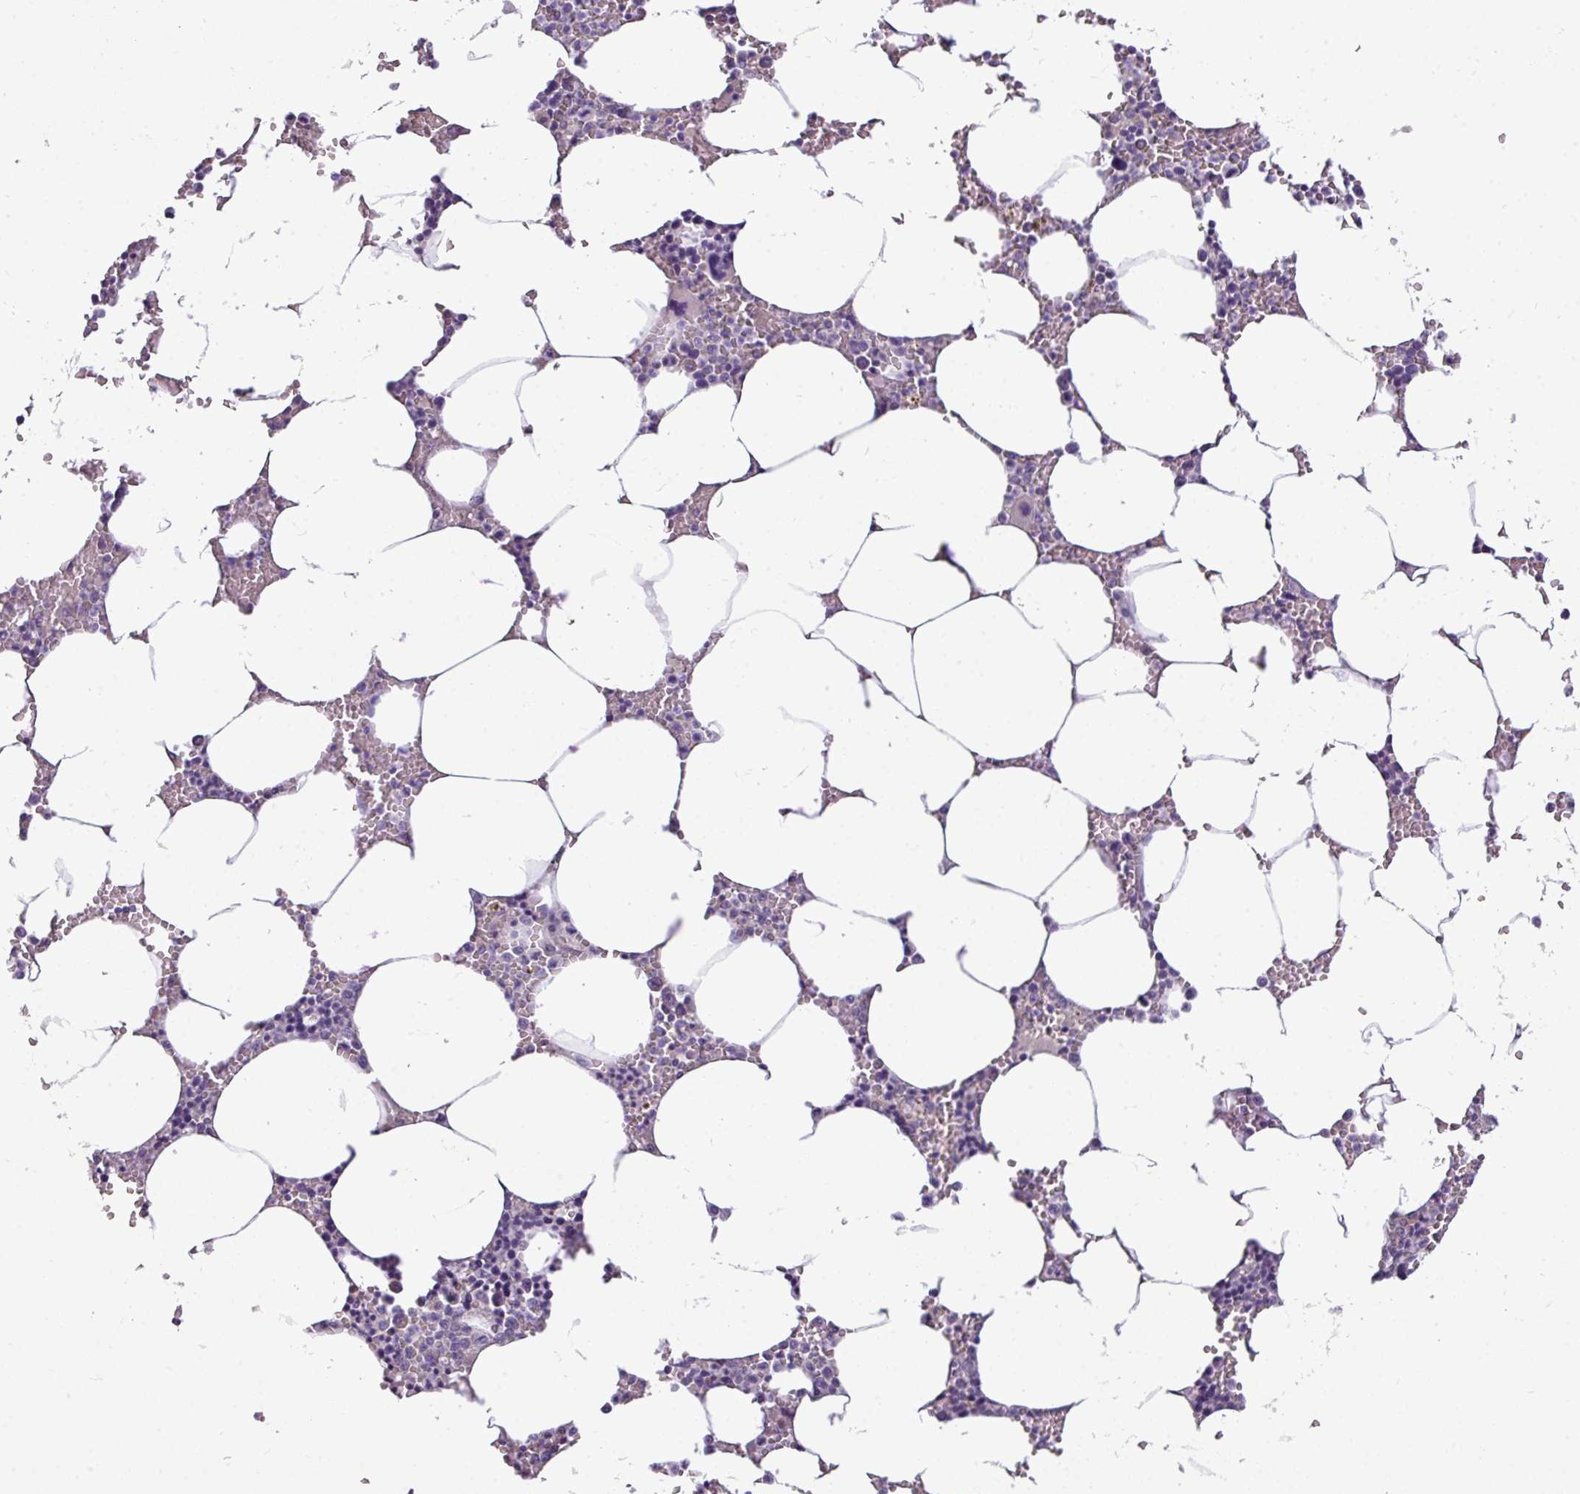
{"staining": {"intensity": "negative", "quantity": "none", "location": "none"}, "tissue": "bone marrow", "cell_type": "Hematopoietic cells", "image_type": "normal", "snomed": [{"axis": "morphology", "description": "Normal tissue, NOS"}, {"axis": "topography", "description": "Bone marrow"}], "caption": "Human bone marrow stained for a protein using IHC shows no staining in hematopoietic cells.", "gene": "DNAAF9", "patient": {"sex": "male", "age": 70}}